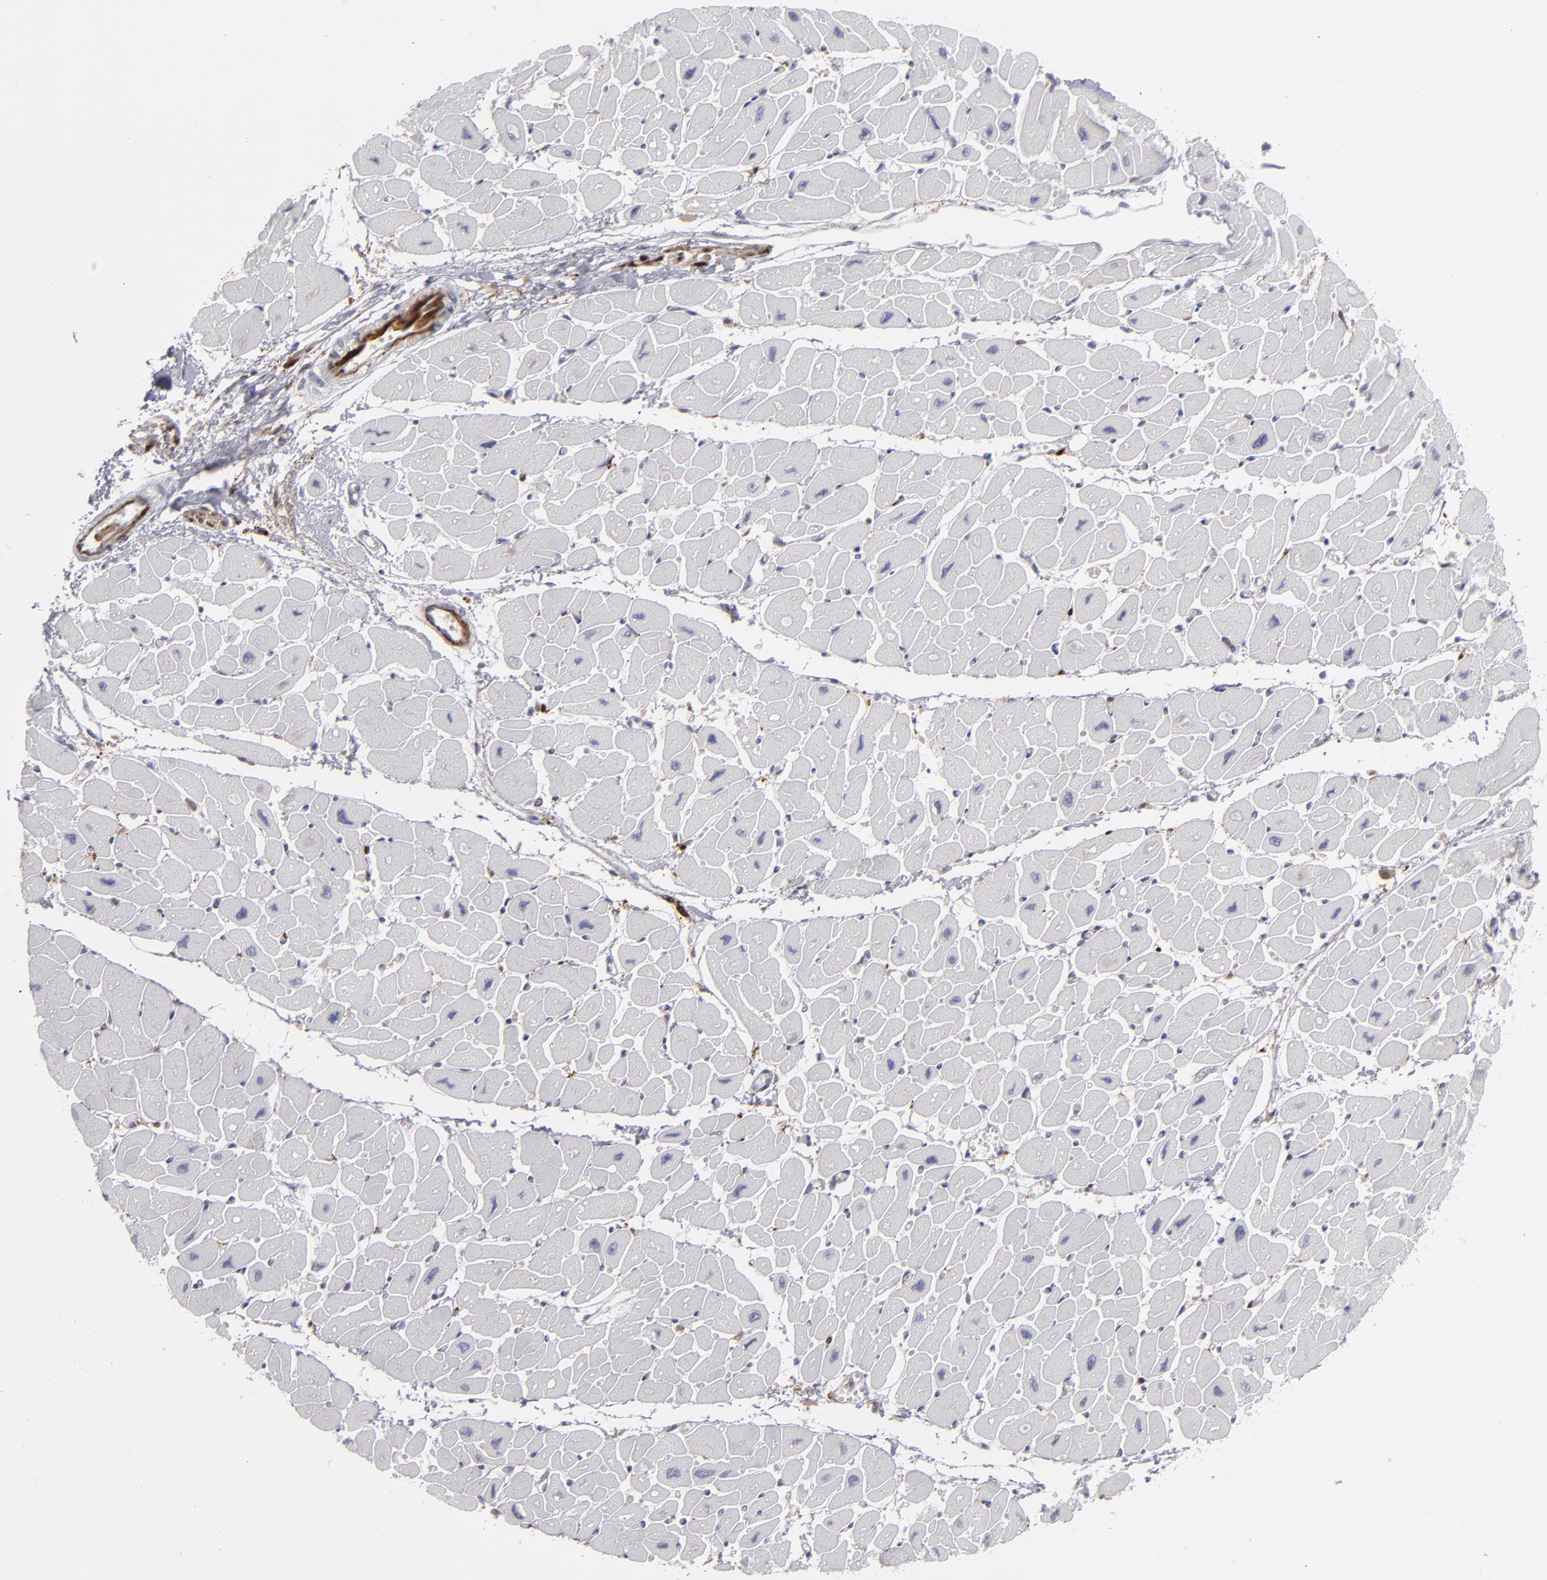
{"staining": {"intensity": "negative", "quantity": "none", "location": "none"}, "tissue": "heart muscle", "cell_type": "Cardiomyocytes", "image_type": "normal", "snomed": [{"axis": "morphology", "description": "Normal tissue, NOS"}, {"axis": "topography", "description": "Heart"}], "caption": "Unremarkable heart muscle was stained to show a protein in brown. There is no significant expression in cardiomyocytes. The staining is performed using DAB brown chromogen with nuclei counter-stained in using hematoxylin.", "gene": "SEMA3G", "patient": {"sex": "female", "age": 54}}